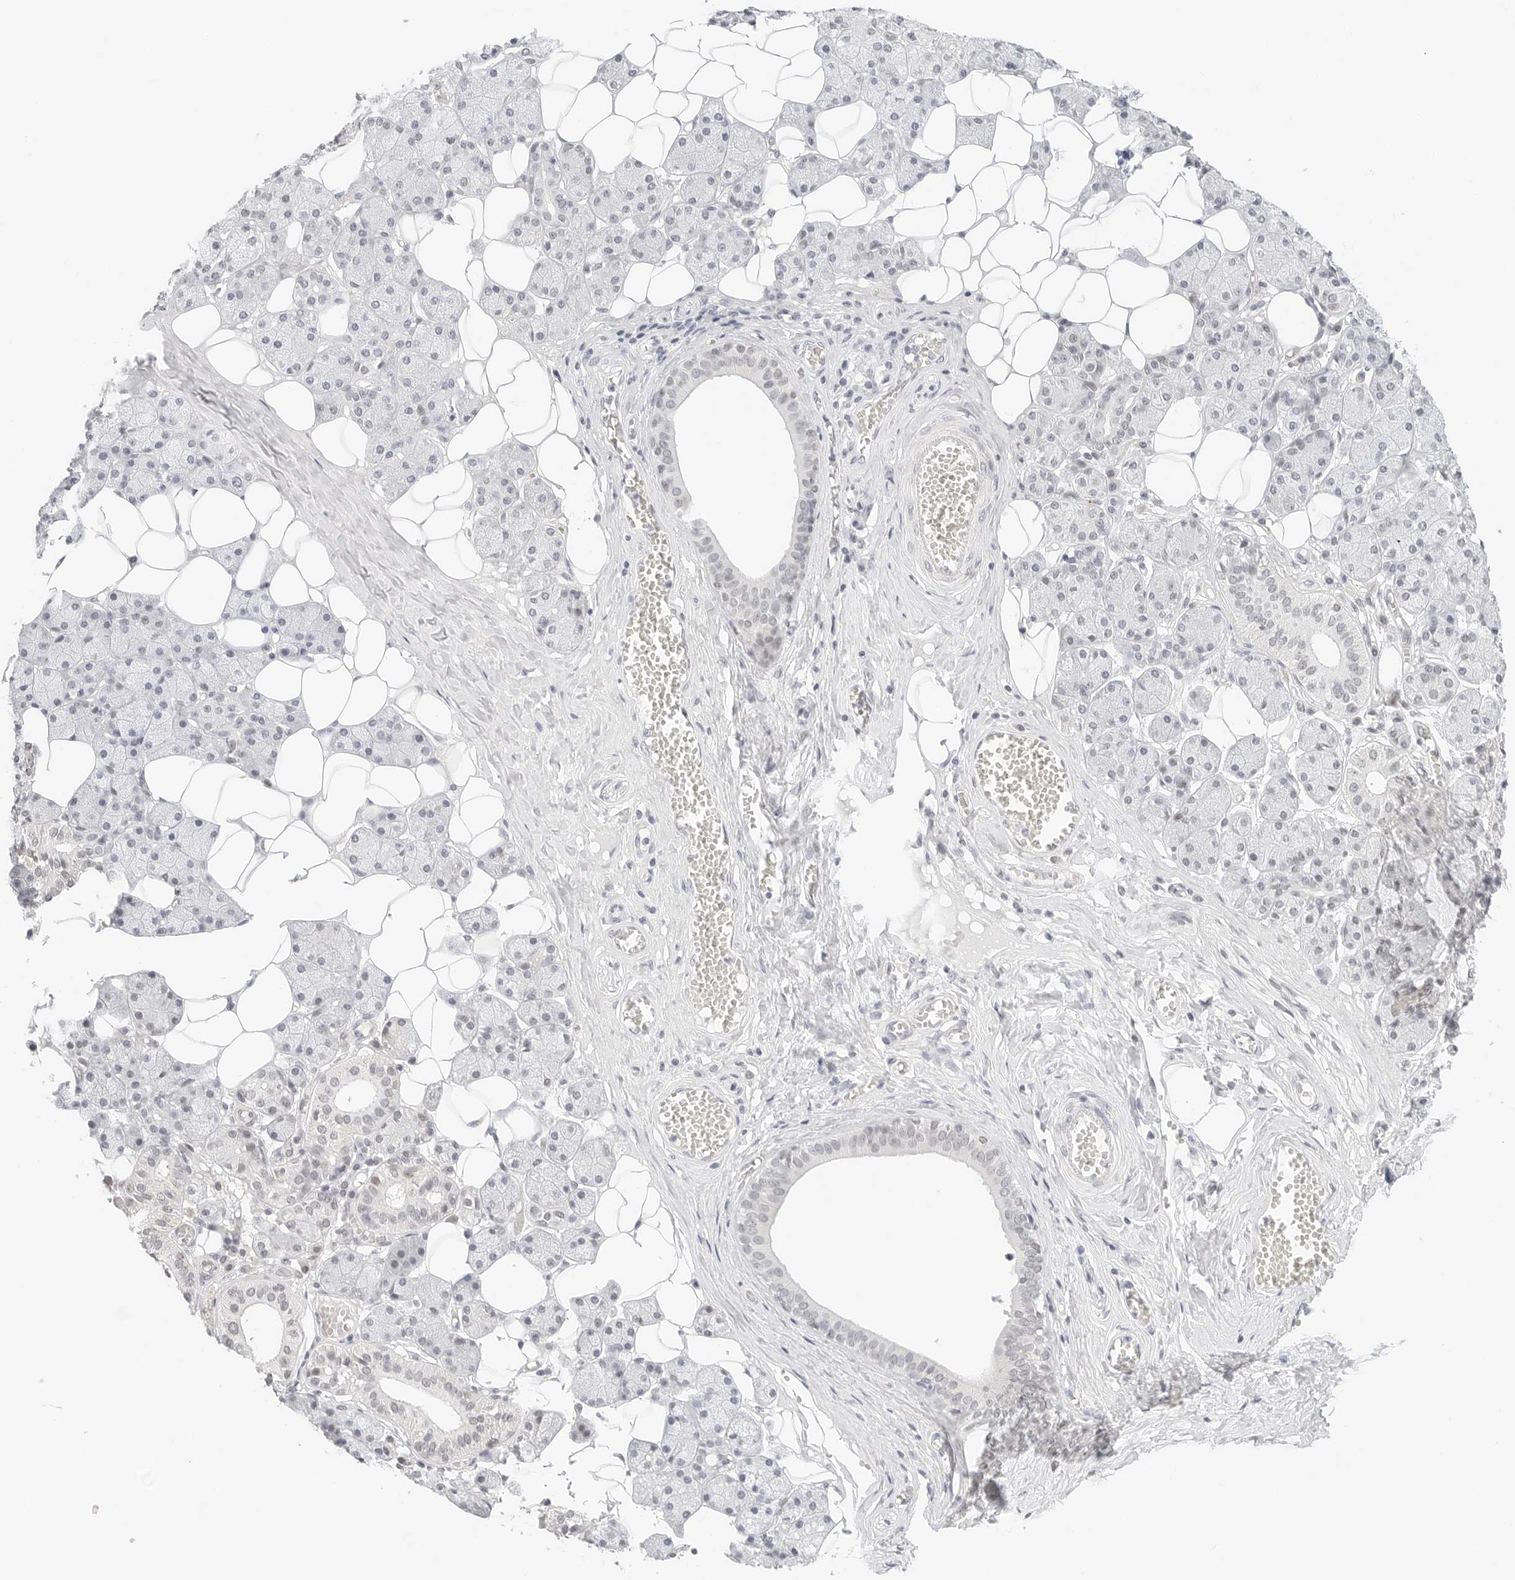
{"staining": {"intensity": "weak", "quantity": "<25%", "location": "nuclear"}, "tissue": "salivary gland", "cell_type": "Glandular cells", "image_type": "normal", "snomed": [{"axis": "morphology", "description": "Normal tissue, NOS"}, {"axis": "topography", "description": "Salivary gland"}], "caption": "IHC of benign salivary gland shows no positivity in glandular cells. The staining is performed using DAB brown chromogen with nuclei counter-stained in using hematoxylin.", "gene": "NEO1", "patient": {"sex": "female", "age": 33}}